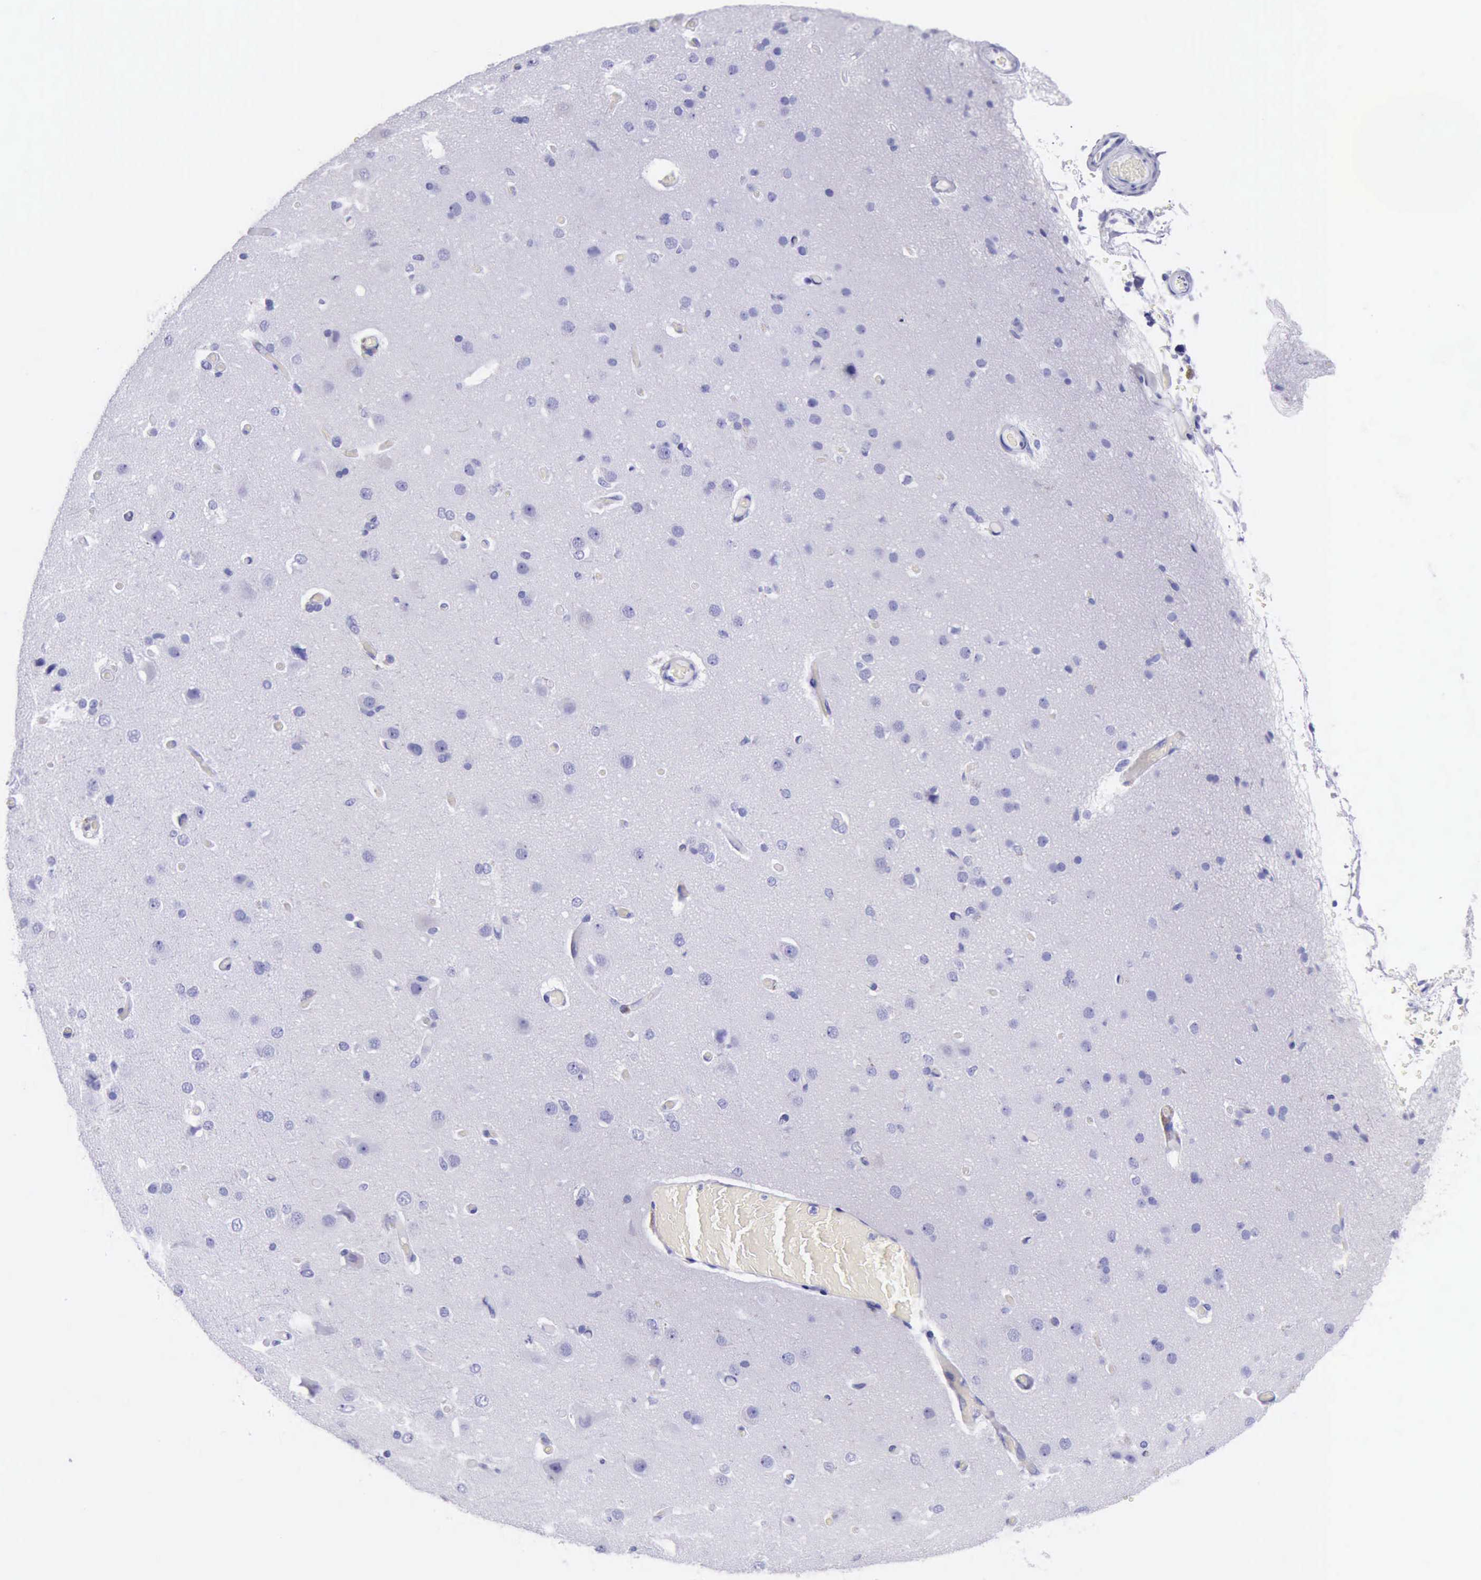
{"staining": {"intensity": "negative", "quantity": "none", "location": "none"}, "tissue": "cerebral cortex", "cell_type": "Endothelial cells", "image_type": "normal", "snomed": [{"axis": "morphology", "description": "Normal tissue, NOS"}, {"axis": "morphology", "description": "Glioma, malignant, High grade"}, {"axis": "topography", "description": "Cerebral cortex"}], "caption": "Immunohistochemistry (IHC) micrograph of unremarkable cerebral cortex stained for a protein (brown), which reveals no expression in endothelial cells. (IHC, brightfield microscopy, high magnification).", "gene": "MCM2", "patient": {"sex": "male", "age": 77}}